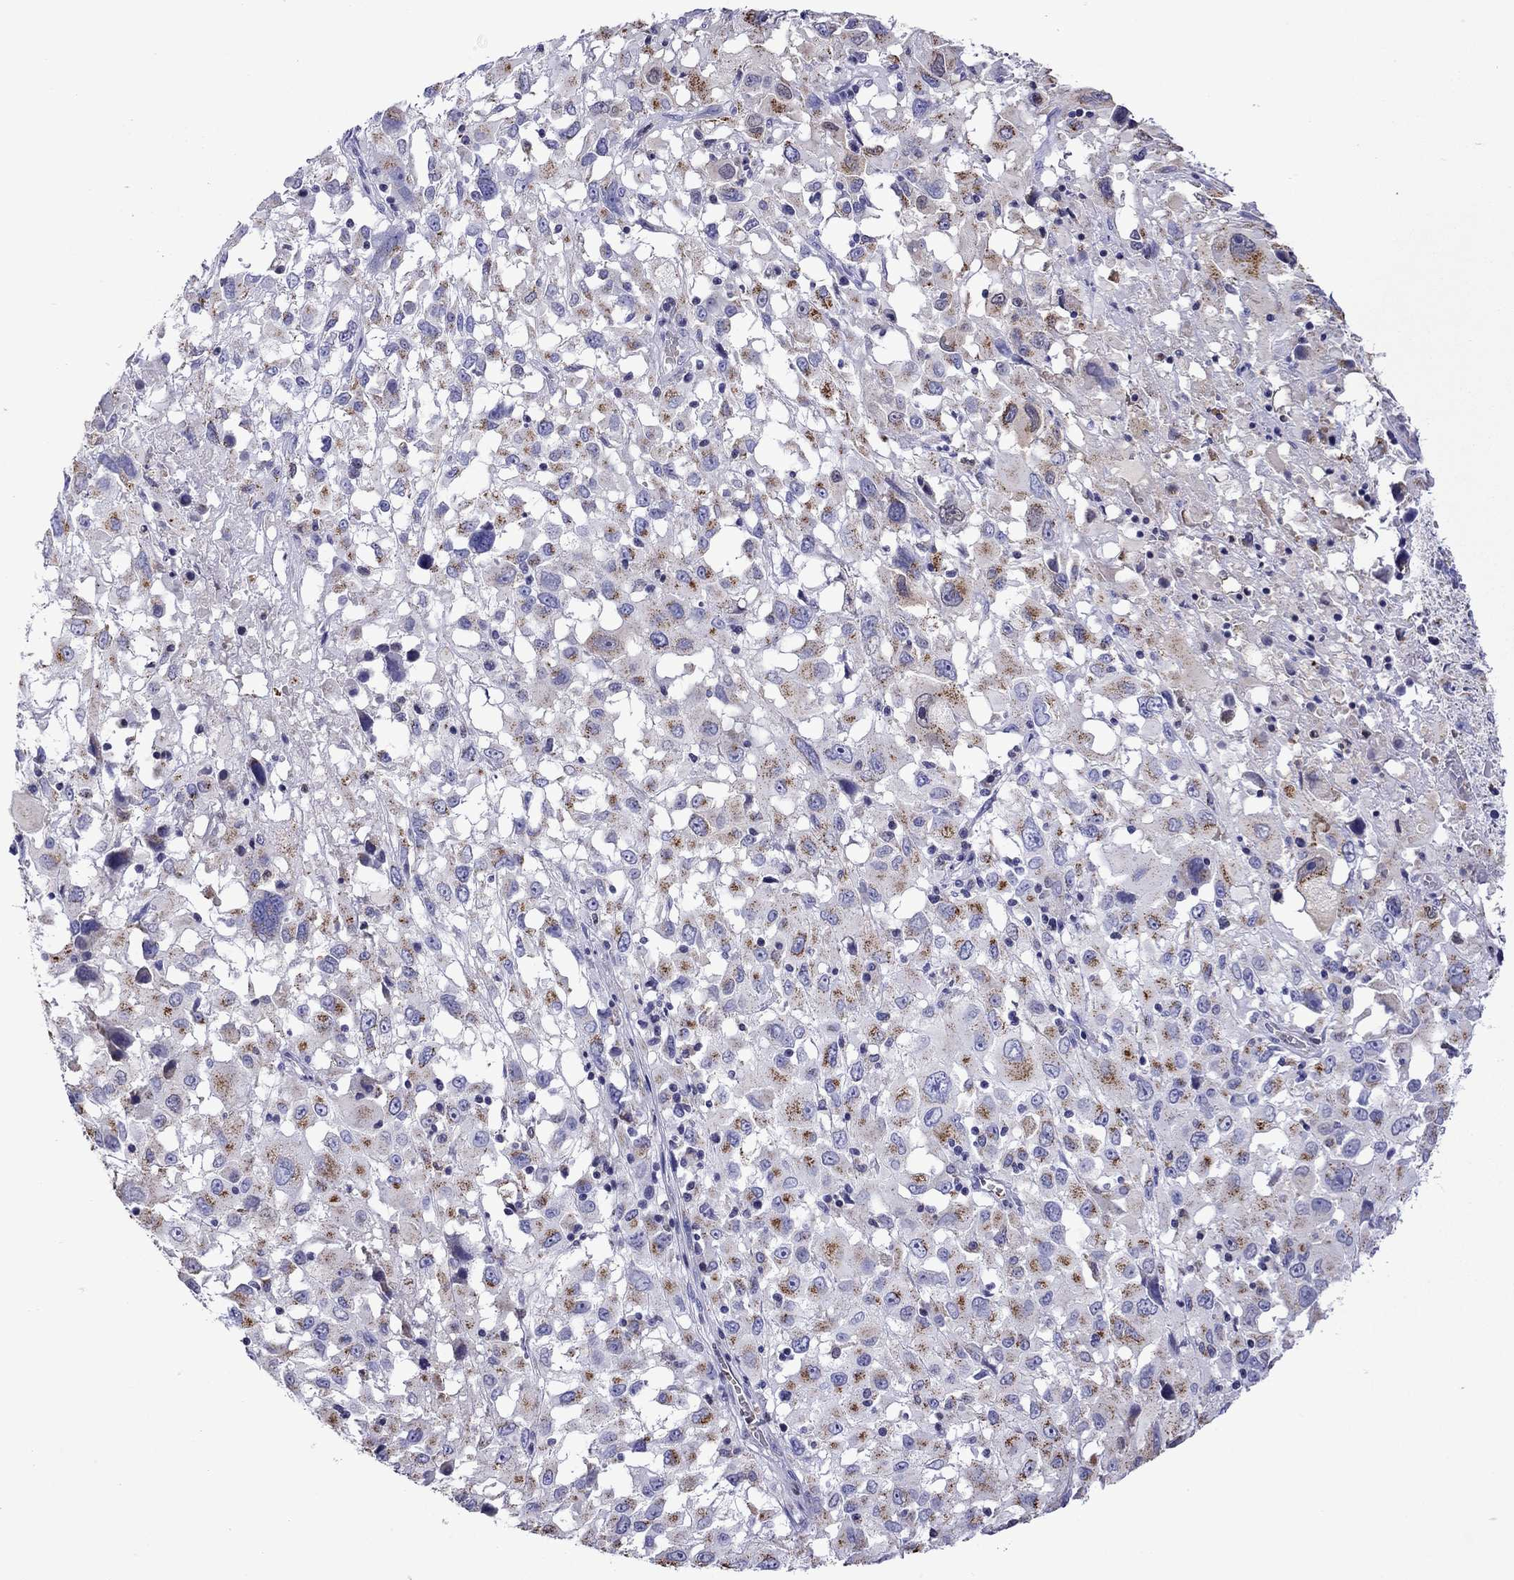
{"staining": {"intensity": "negative", "quantity": "none", "location": "none"}, "tissue": "melanoma", "cell_type": "Tumor cells", "image_type": "cancer", "snomed": [{"axis": "morphology", "description": "Malignant melanoma, Metastatic site"}, {"axis": "topography", "description": "Soft tissue"}], "caption": "Tumor cells are negative for brown protein staining in melanoma.", "gene": "SCG2", "patient": {"sex": "male", "age": 50}}